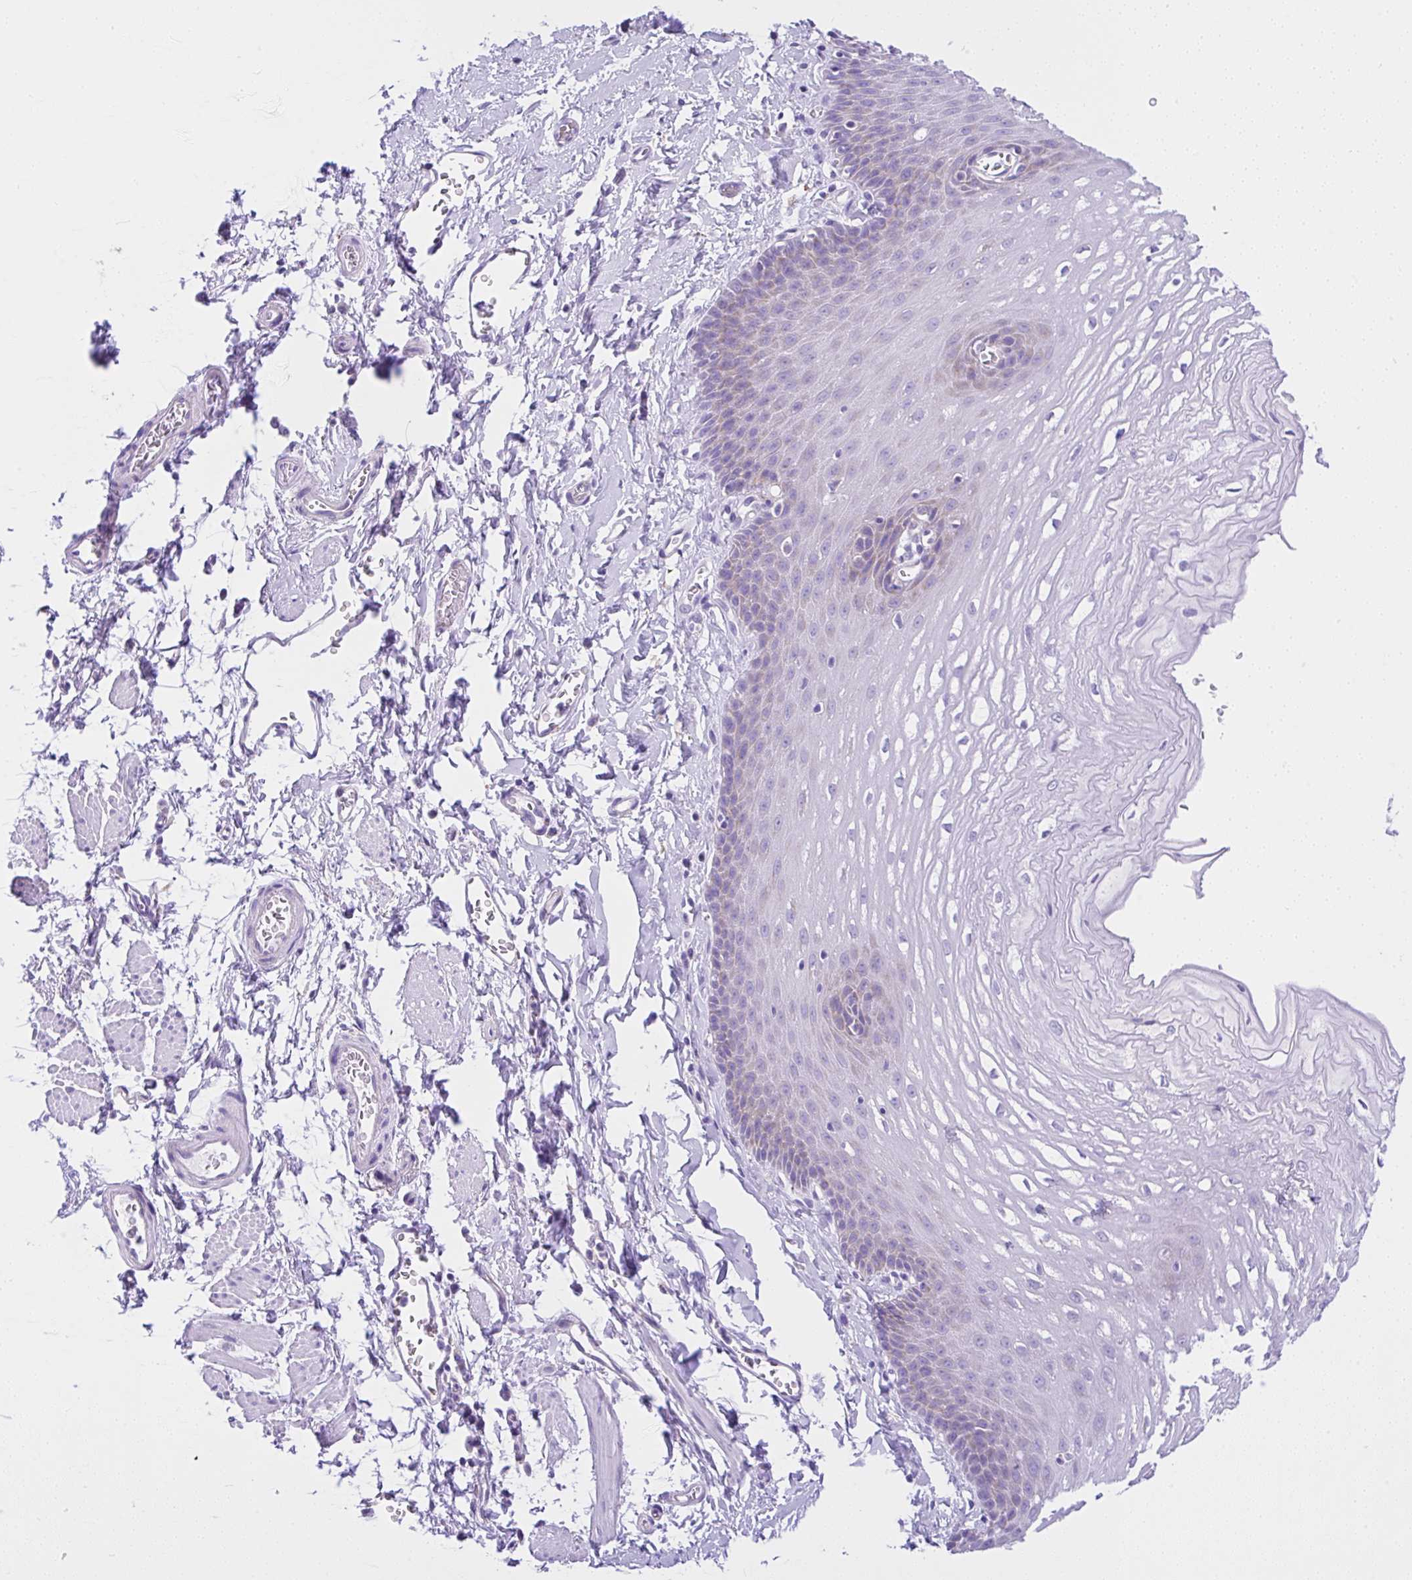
{"staining": {"intensity": "weak", "quantity": "25%-75%", "location": "cytoplasmic/membranous"}, "tissue": "esophagus", "cell_type": "Squamous epithelial cells", "image_type": "normal", "snomed": [{"axis": "morphology", "description": "Normal tissue, NOS"}, {"axis": "topography", "description": "Esophagus"}], "caption": "Immunohistochemistry of unremarkable human esophagus exhibits low levels of weak cytoplasmic/membranous positivity in about 25%-75% of squamous epithelial cells.", "gene": "SLC13A1", "patient": {"sex": "male", "age": 70}}